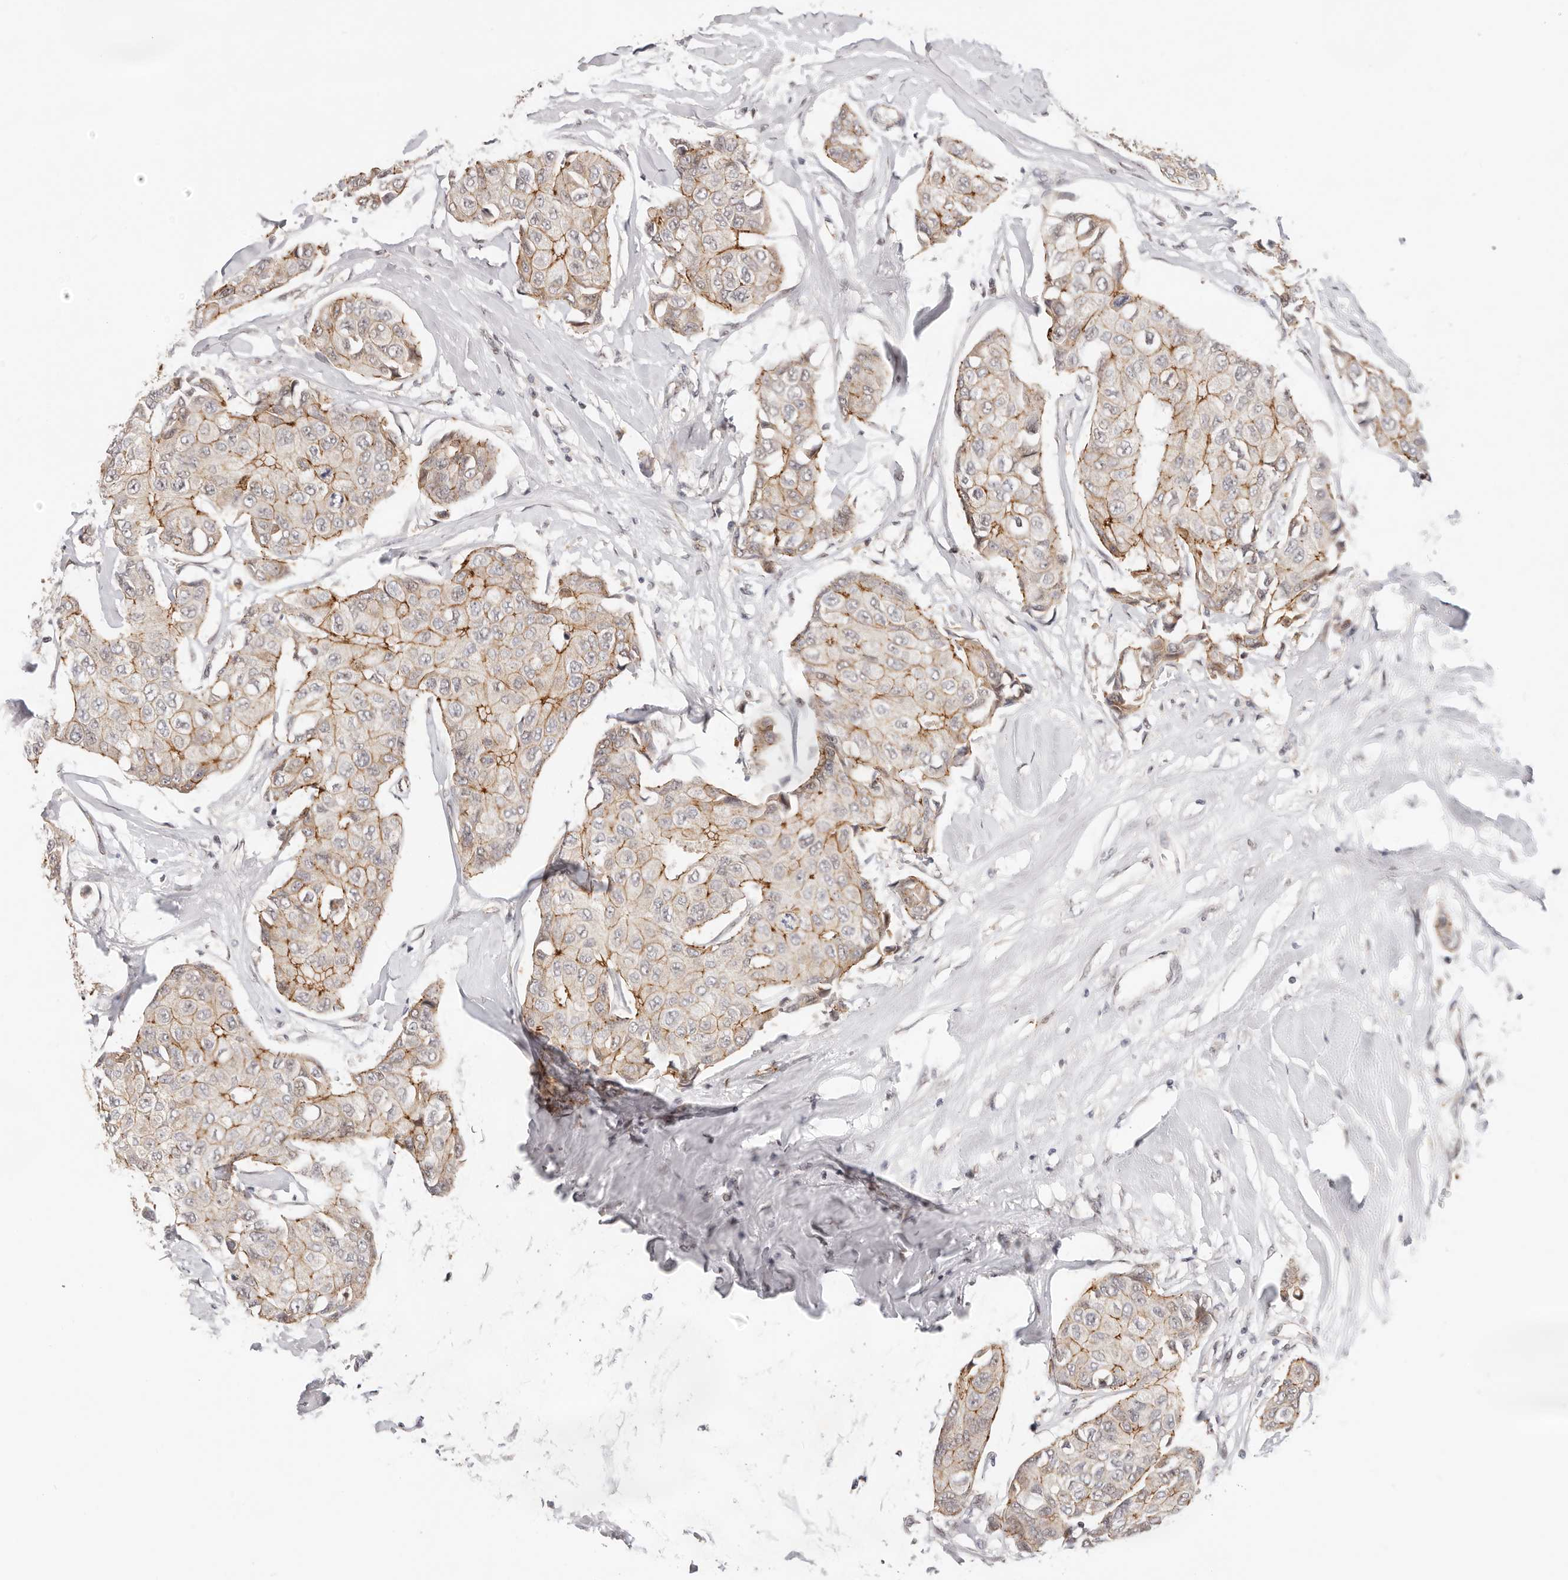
{"staining": {"intensity": "moderate", "quantity": "25%-75%", "location": "cytoplasmic/membranous"}, "tissue": "breast cancer", "cell_type": "Tumor cells", "image_type": "cancer", "snomed": [{"axis": "morphology", "description": "Duct carcinoma"}, {"axis": "topography", "description": "Breast"}], "caption": "Brown immunohistochemical staining in breast cancer demonstrates moderate cytoplasmic/membranous positivity in about 25%-75% of tumor cells.", "gene": "AFDN", "patient": {"sex": "female", "age": 80}}